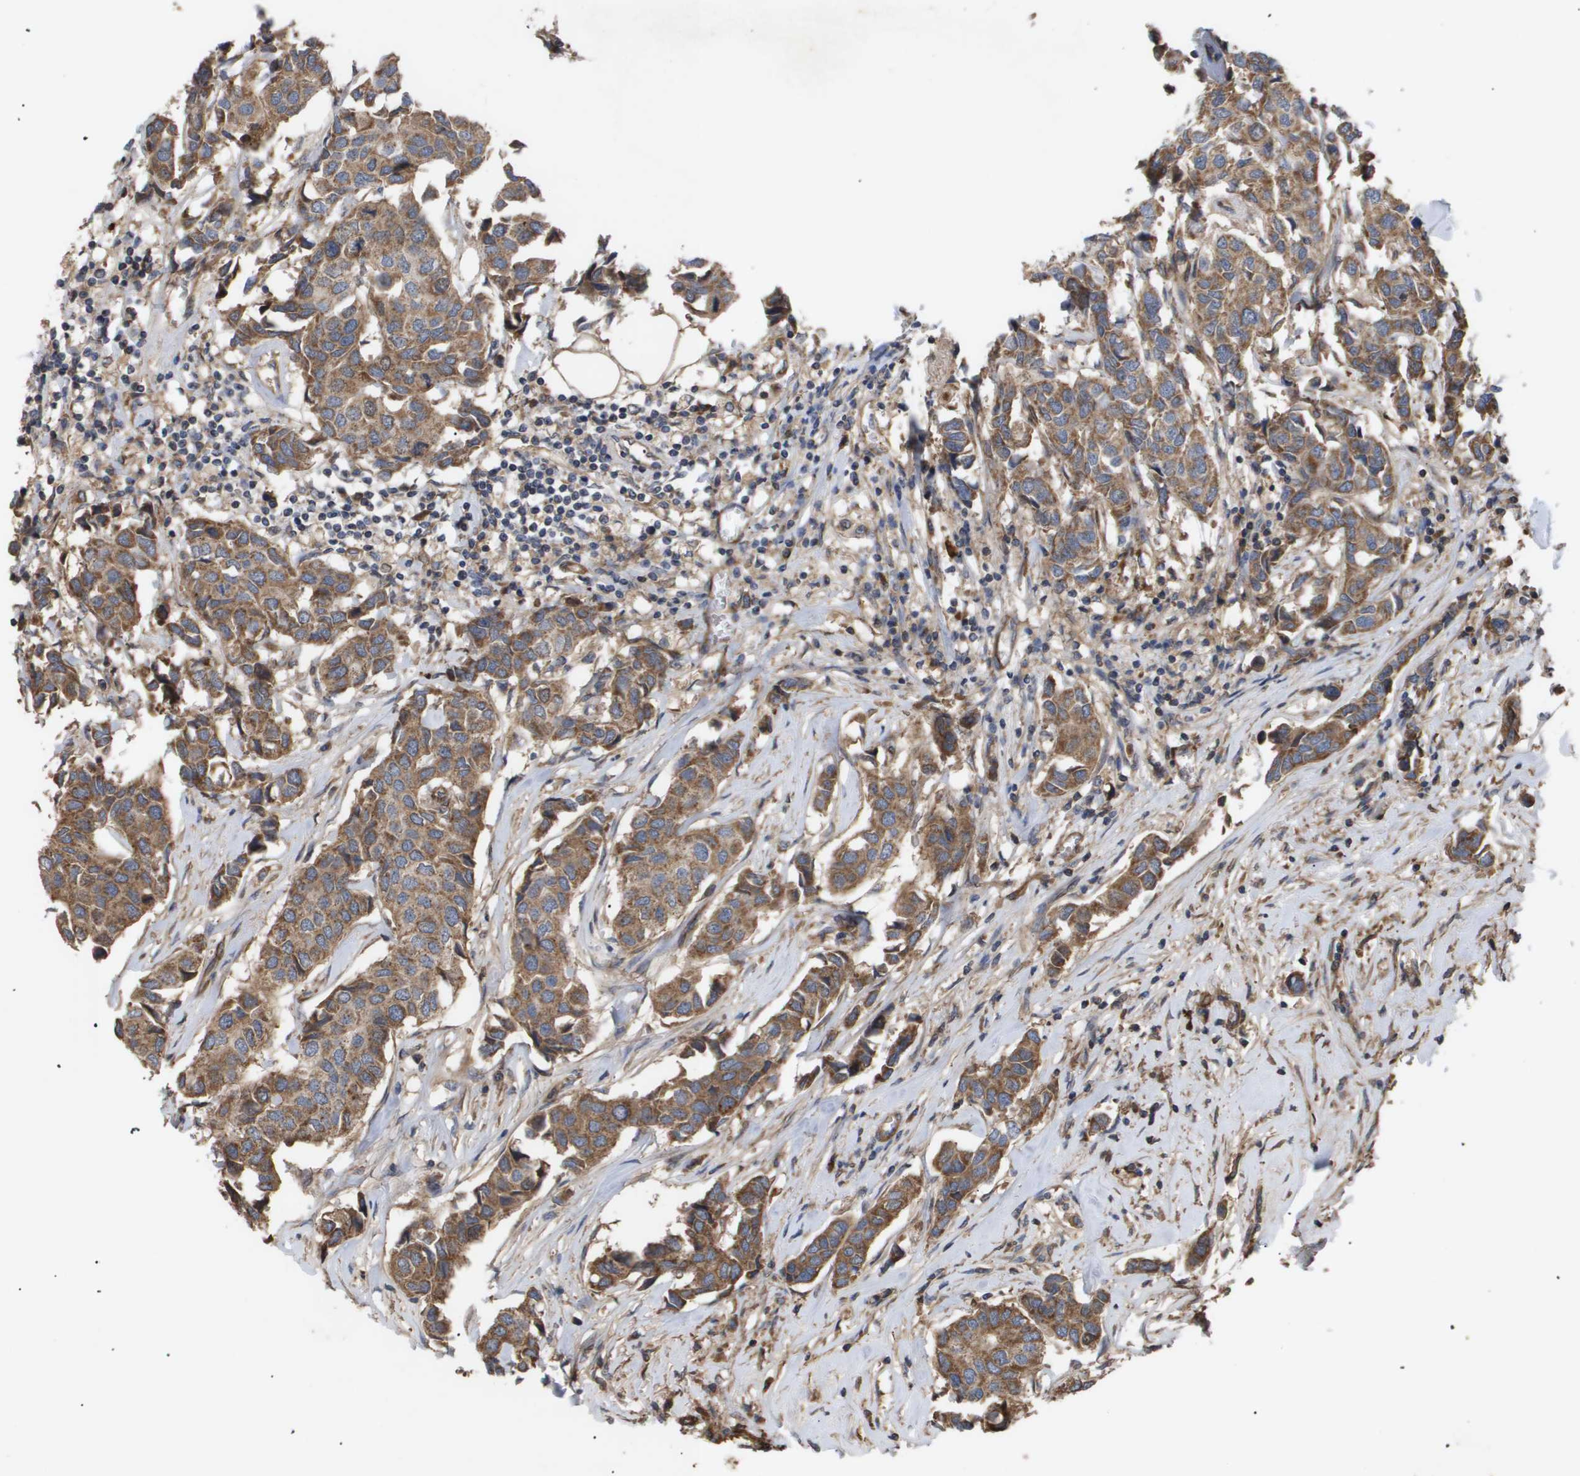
{"staining": {"intensity": "moderate", "quantity": ">75%", "location": "cytoplasmic/membranous"}, "tissue": "breast cancer", "cell_type": "Tumor cells", "image_type": "cancer", "snomed": [{"axis": "morphology", "description": "Duct carcinoma"}, {"axis": "topography", "description": "Breast"}], "caption": "Immunohistochemistry of breast cancer (infiltrating ductal carcinoma) reveals medium levels of moderate cytoplasmic/membranous expression in about >75% of tumor cells.", "gene": "TNS1", "patient": {"sex": "female", "age": 80}}